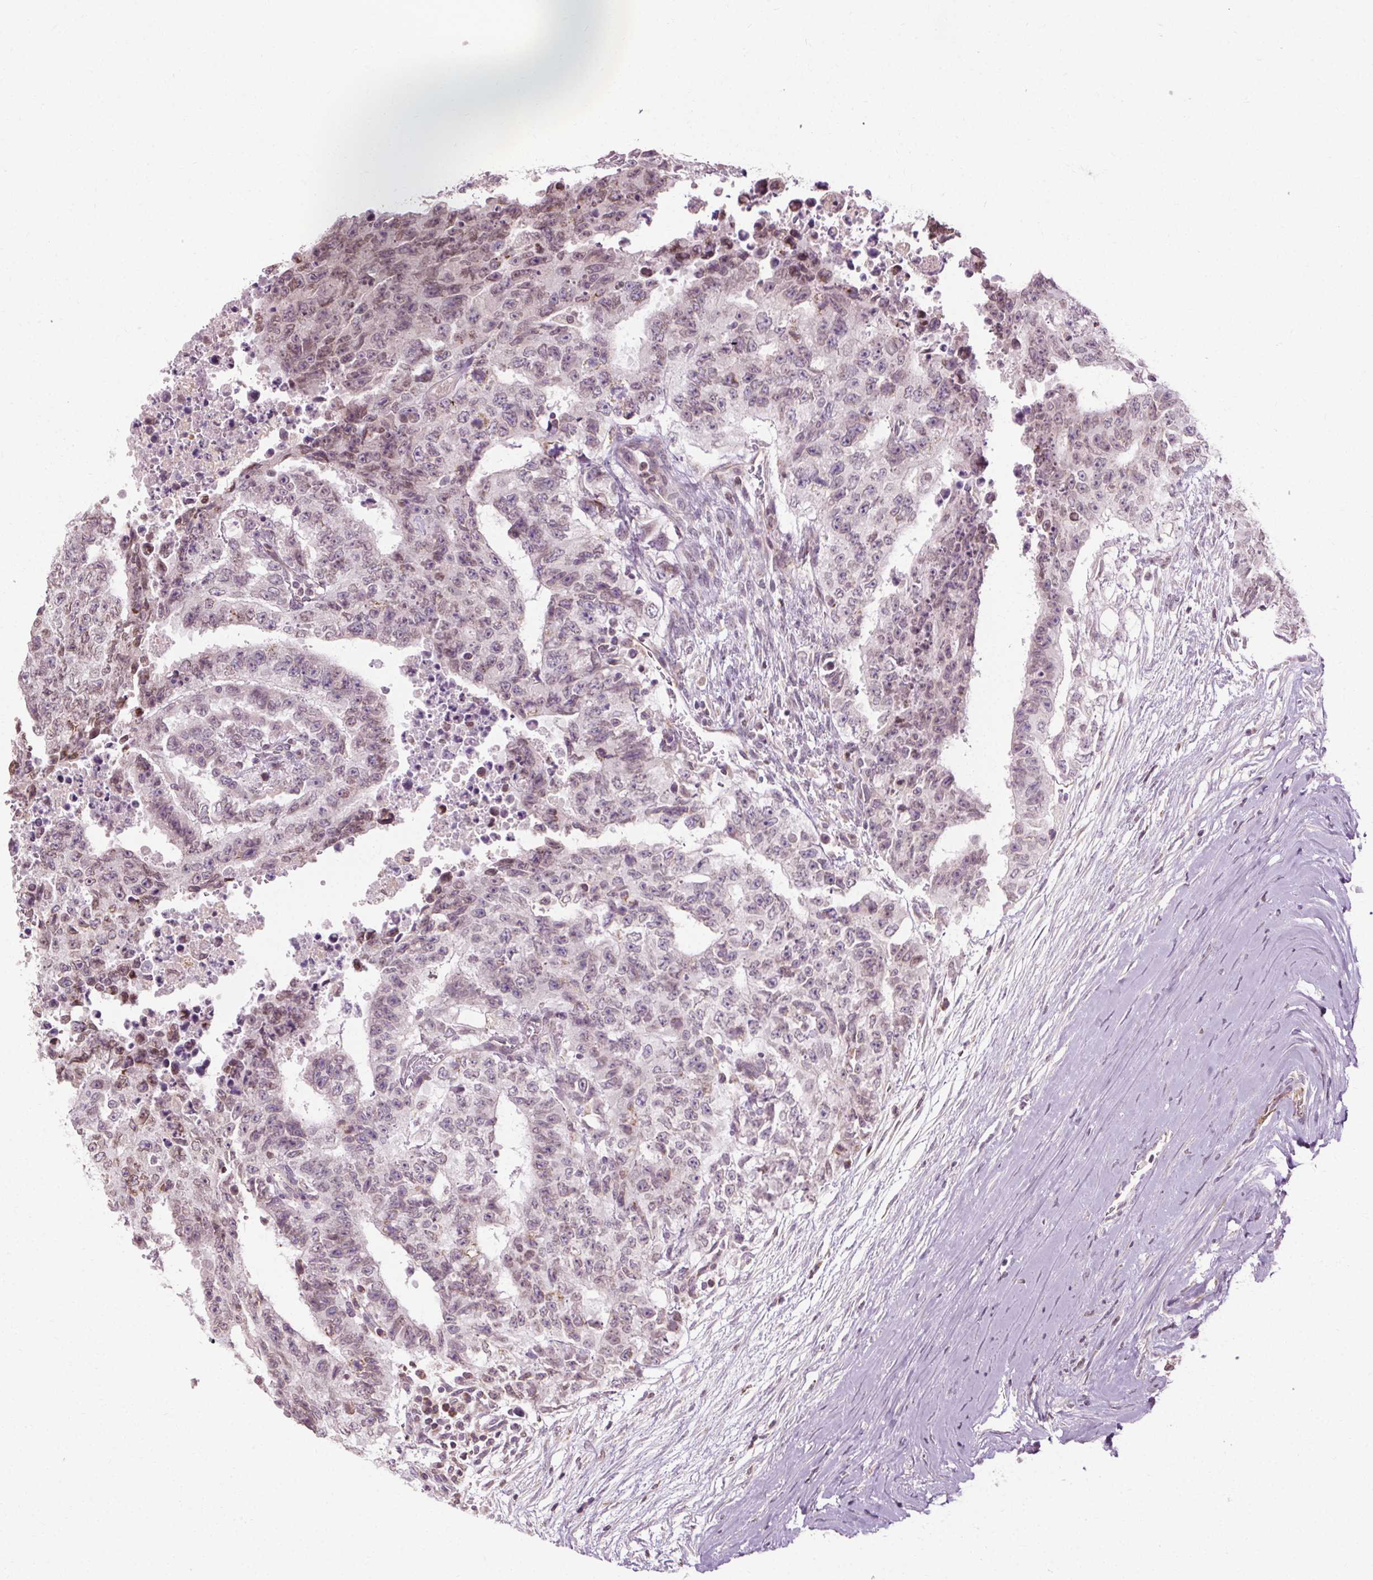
{"staining": {"intensity": "weak", "quantity": "<25%", "location": "nuclear"}, "tissue": "testis cancer", "cell_type": "Tumor cells", "image_type": "cancer", "snomed": [{"axis": "morphology", "description": "Carcinoma, Embryonal, NOS"}, {"axis": "topography", "description": "Testis"}], "caption": "Immunohistochemistry photomicrograph of neoplastic tissue: human testis cancer stained with DAB demonstrates no significant protein staining in tumor cells.", "gene": "LFNG", "patient": {"sex": "male", "age": 24}}